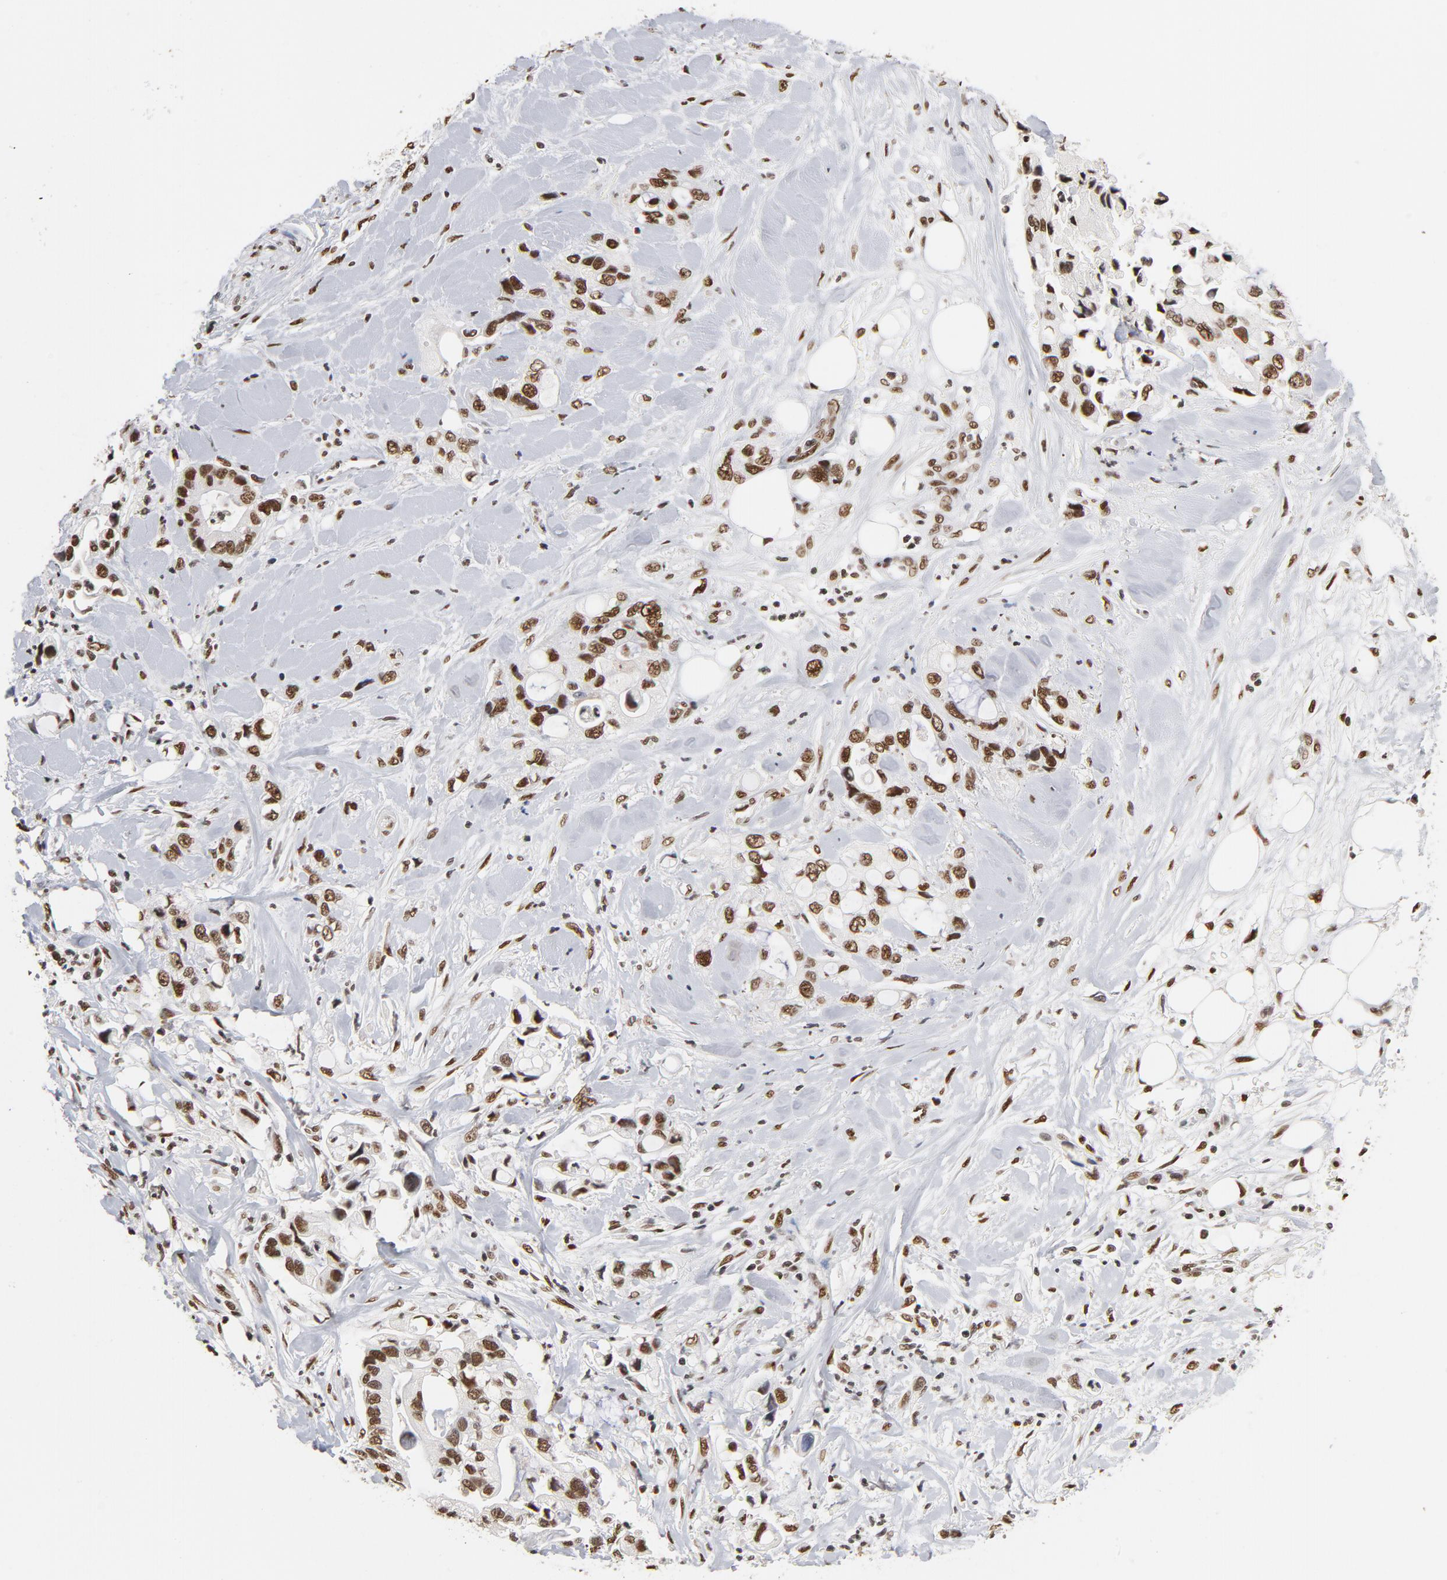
{"staining": {"intensity": "moderate", "quantity": ">75%", "location": "nuclear"}, "tissue": "pancreatic cancer", "cell_type": "Tumor cells", "image_type": "cancer", "snomed": [{"axis": "morphology", "description": "Adenocarcinoma, NOS"}, {"axis": "topography", "description": "Pancreas"}], "caption": "DAB immunohistochemical staining of human adenocarcinoma (pancreatic) exhibits moderate nuclear protein expression in approximately >75% of tumor cells.", "gene": "TP53BP1", "patient": {"sex": "male", "age": 70}}